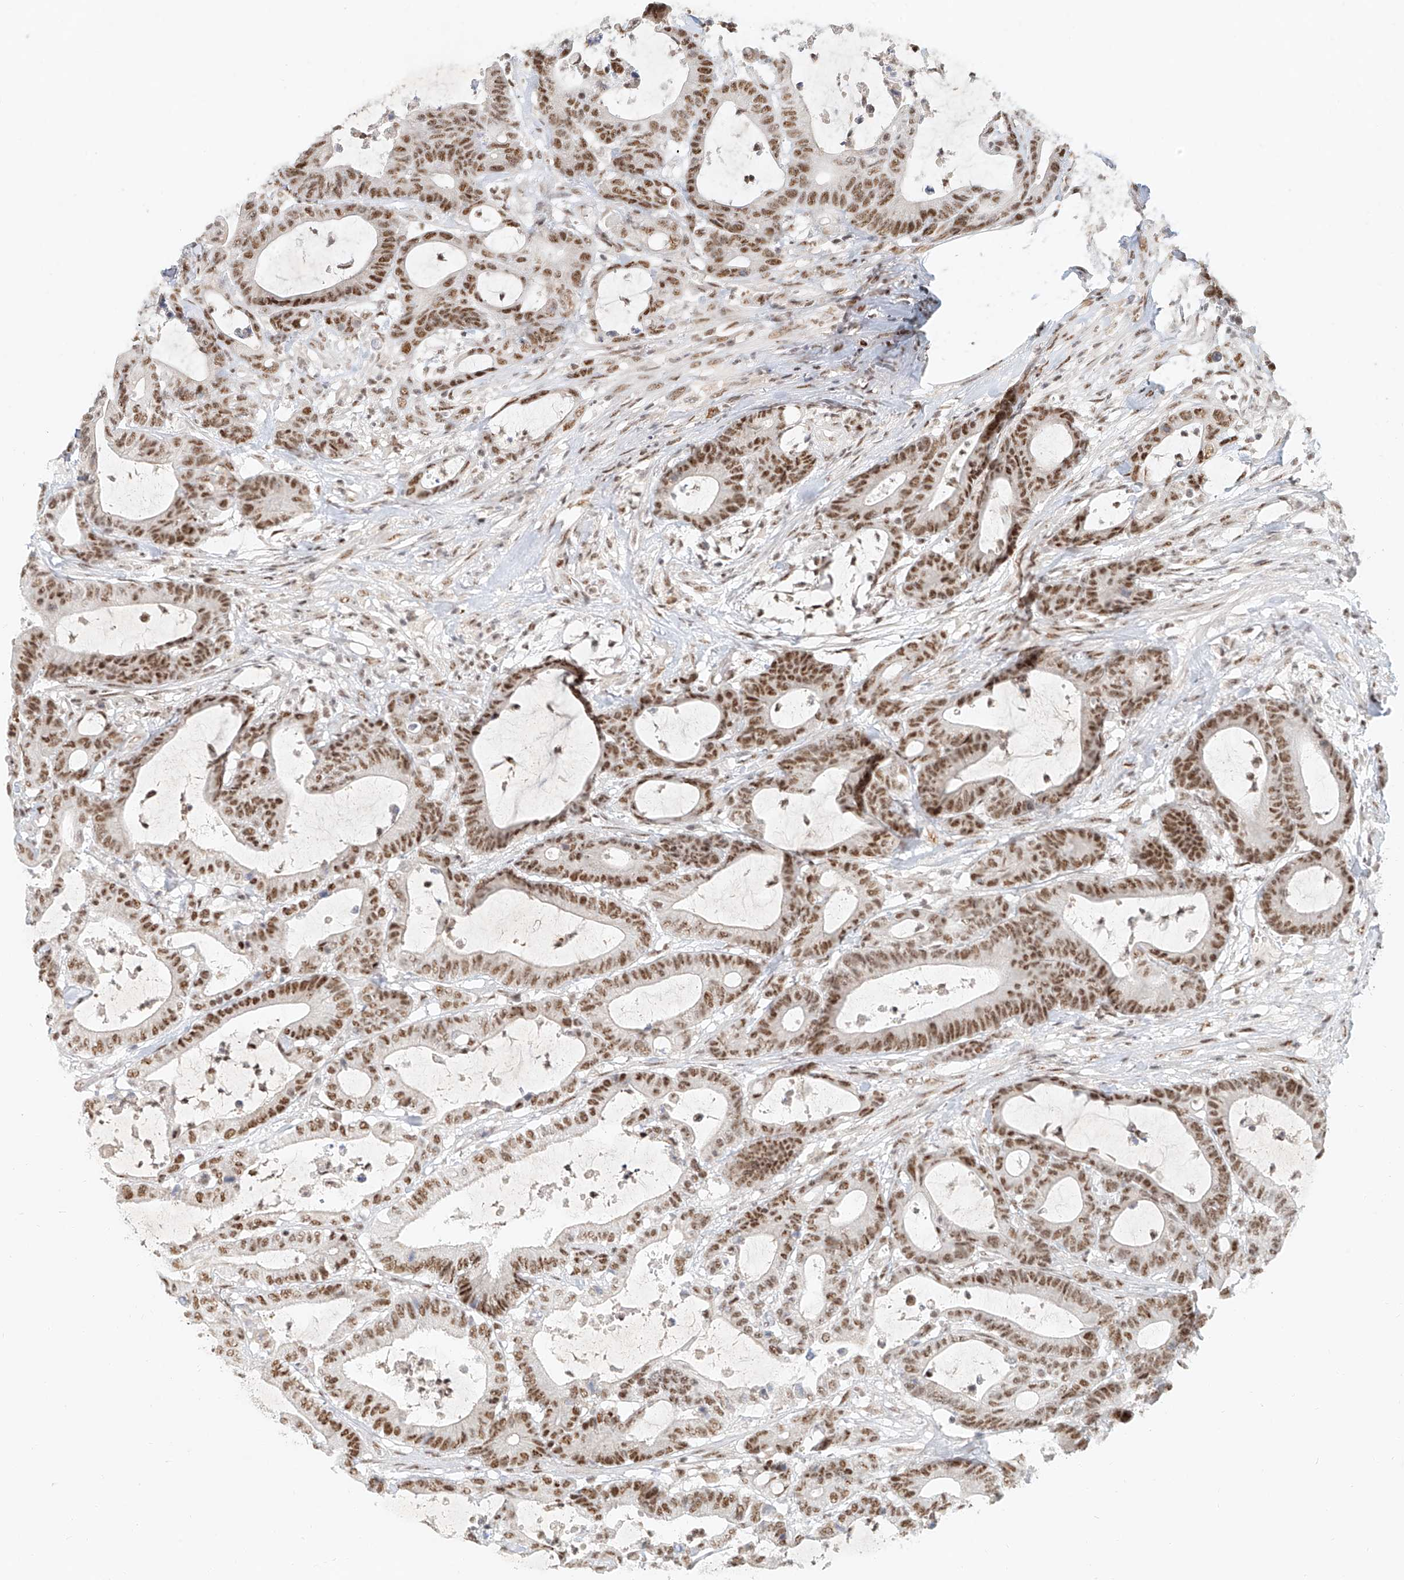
{"staining": {"intensity": "moderate", "quantity": ">75%", "location": "nuclear"}, "tissue": "colorectal cancer", "cell_type": "Tumor cells", "image_type": "cancer", "snomed": [{"axis": "morphology", "description": "Adenocarcinoma, NOS"}, {"axis": "topography", "description": "Colon"}], "caption": "Immunohistochemical staining of colorectal adenocarcinoma demonstrates medium levels of moderate nuclear positivity in about >75% of tumor cells.", "gene": "CXorf58", "patient": {"sex": "female", "age": 84}}